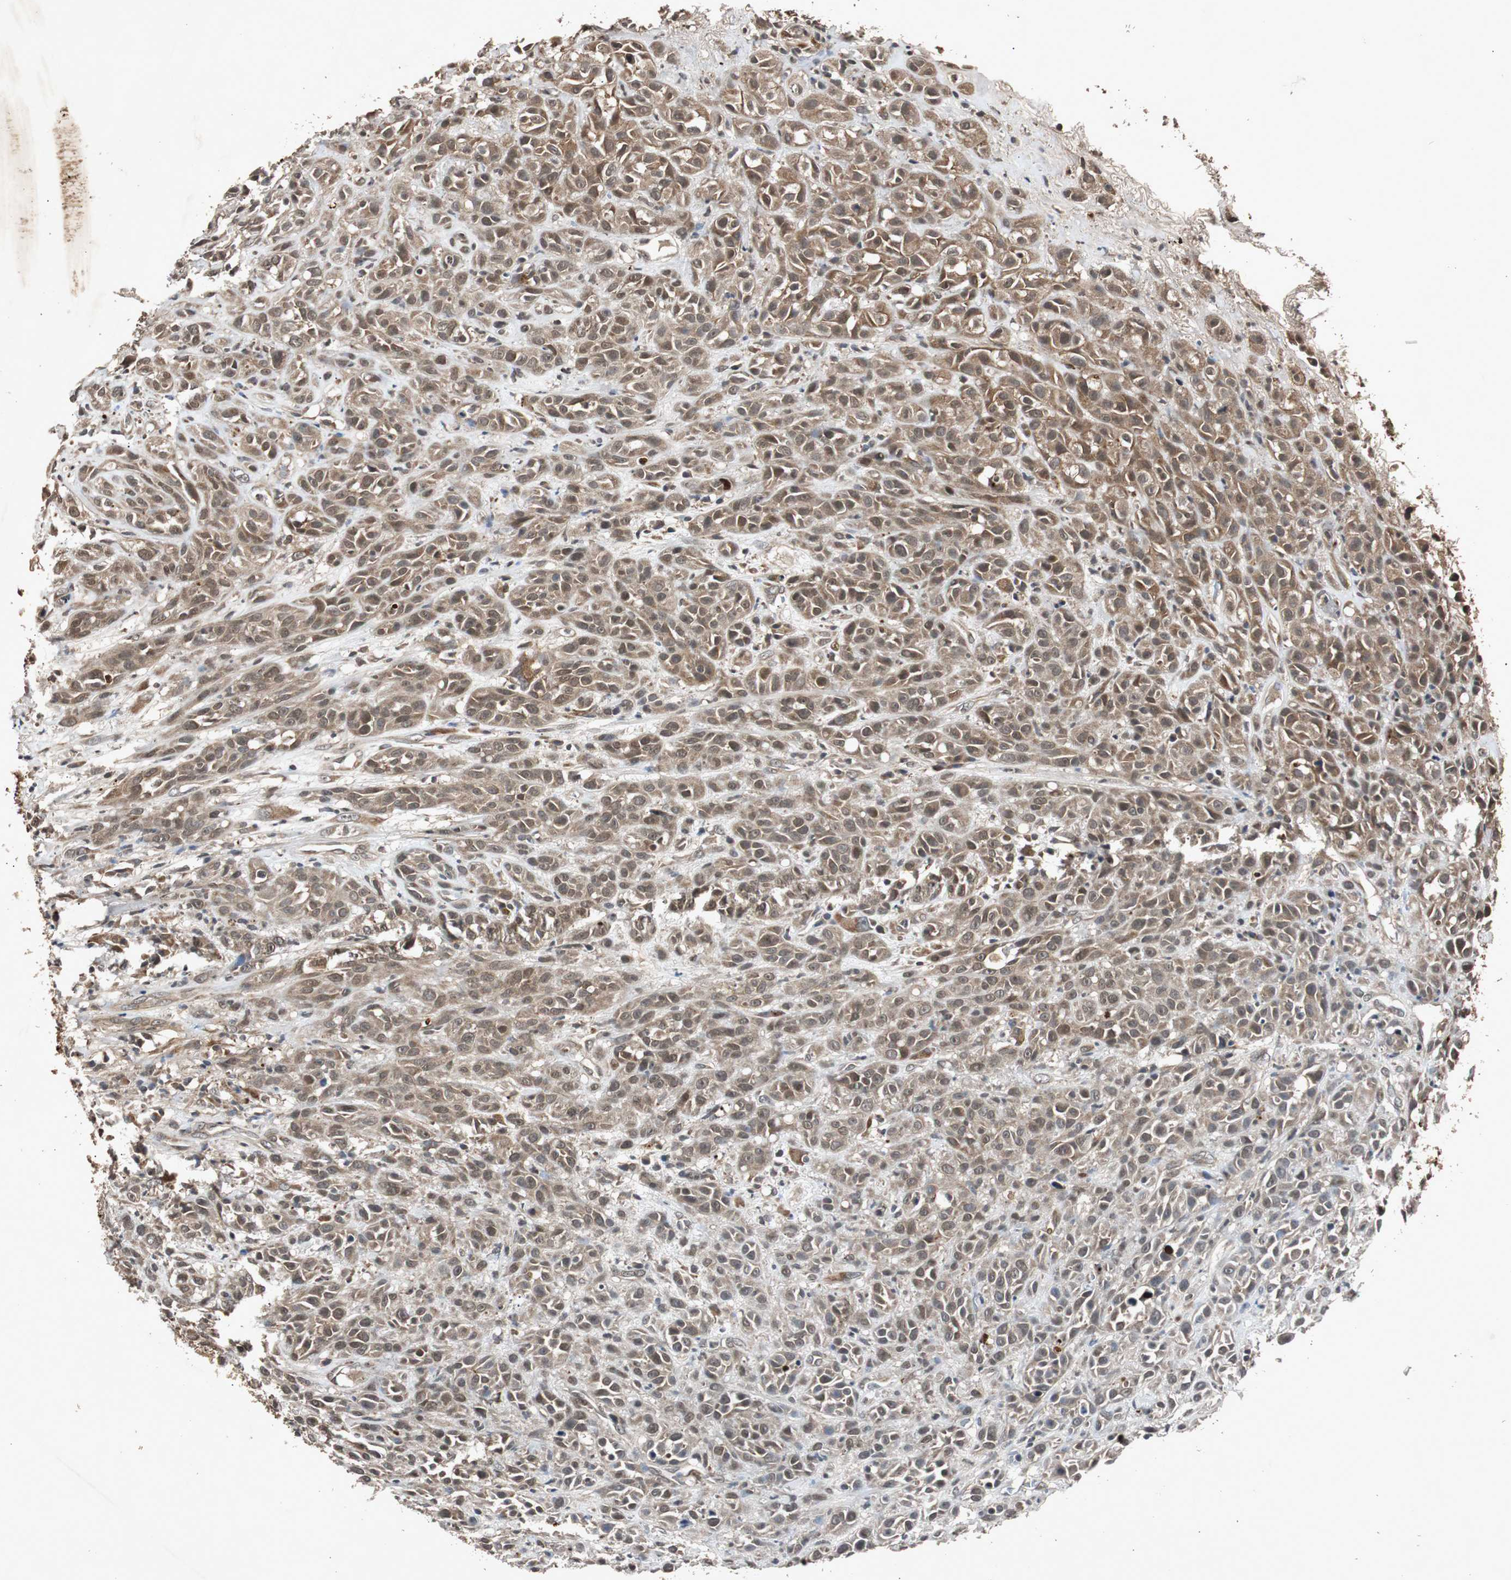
{"staining": {"intensity": "moderate", "quantity": ">75%", "location": "cytoplasmic/membranous"}, "tissue": "head and neck cancer", "cell_type": "Tumor cells", "image_type": "cancer", "snomed": [{"axis": "morphology", "description": "Squamous cell carcinoma, NOS"}, {"axis": "topography", "description": "Head-Neck"}], "caption": "Head and neck cancer tissue demonstrates moderate cytoplasmic/membranous positivity in about >75% of tumor cells", "gene": "SLIT2", "patient": {"sex": "male", "age": 62}}